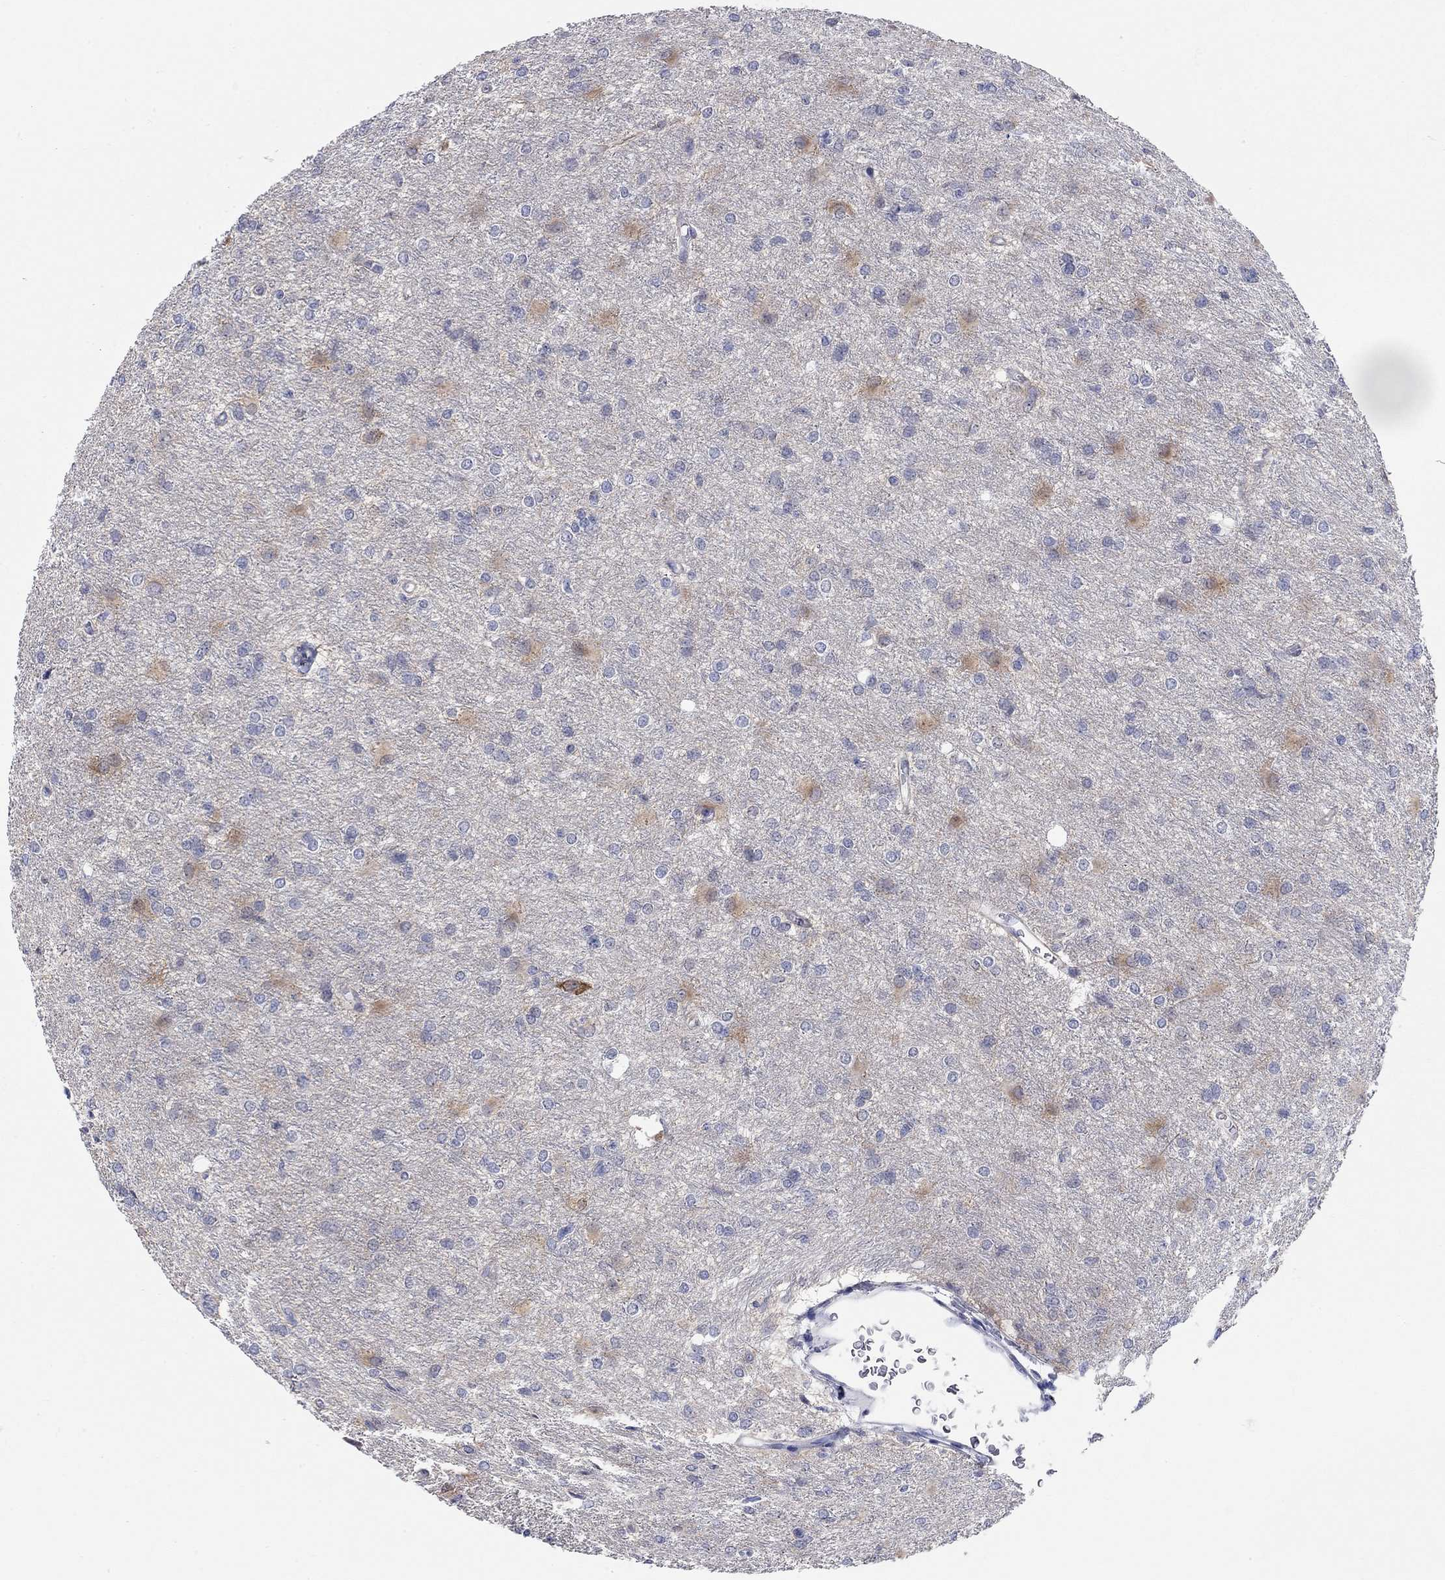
{"staining": {"intensity": "negative", "quantity": "none", "location": "none"}, "tissue": "glioma", "cell_type": "Tumor cells", "image_type": "cancer", "snomed": [{"axis": "morphology", "description": "Glioma, malignant, High grade"}, {"axis": "topography", "description": "Brain"}], "caption": "This image is of glioma stained with immunohistochemistry to label a protein in brown with the nuclei are counter-stained blue. There is no expression in tumor cells. The staining is performed using DAB brown chromogen with nuclei counter-stained in using hematoxylin.", "gene": "WASF3", "patient": {"sex": "male", "age": 68}}